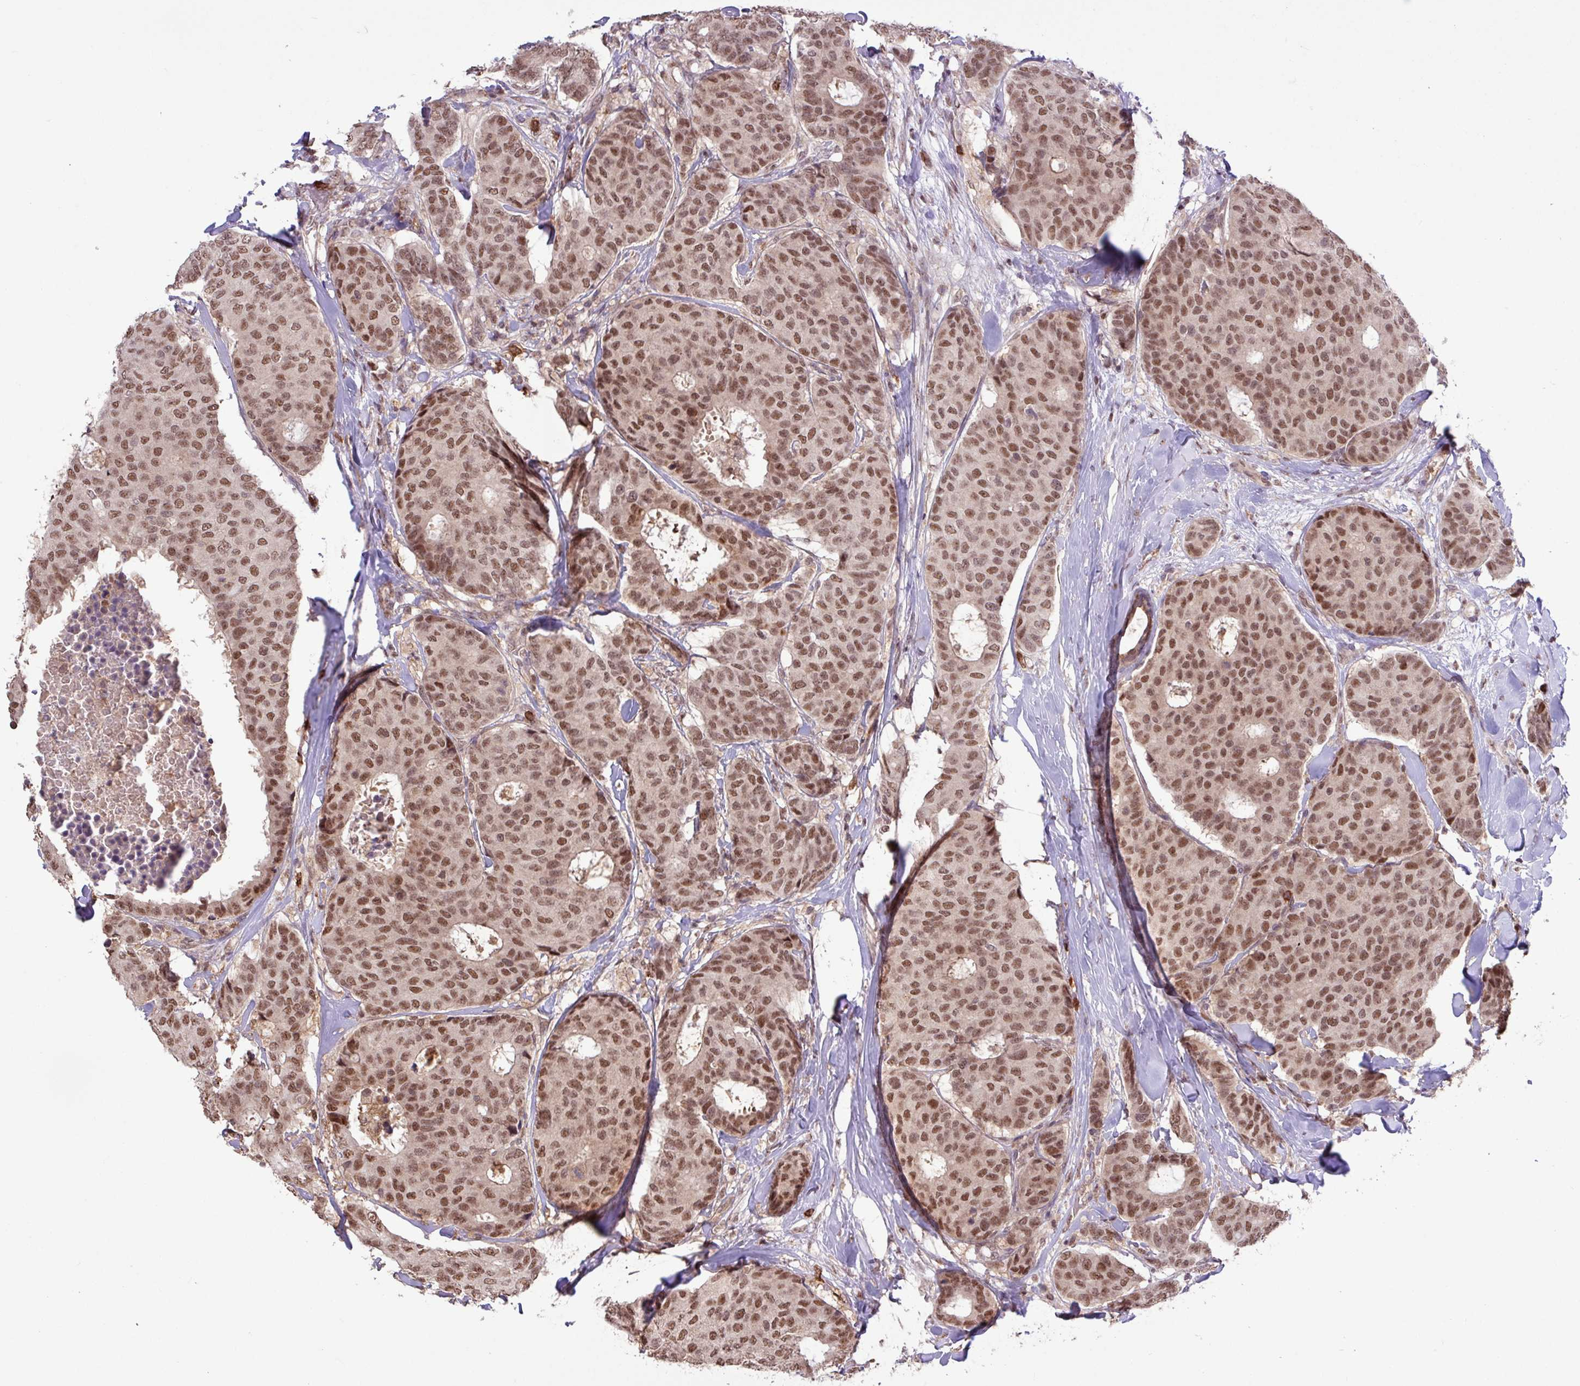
{"staining": {"intensity": "moderate", "quantity": ">75%", "location": "nuclear"}, "tissue": "breast cancer", "cell_type": "Tumor cells", "image_type": "cancer", "snomed": [{"axis": "morphology", "description": "Duct carcinoma"}, {"axis": "topography", "description": "Breast"}], "caption": "An image of breast cancer stained for a protein demonstrates moderate nuclear brown staining in tumor cells. The staining is performed using DAB (3,3'-diaminobenzidine) brown chromogen to label protein expression. The nuclei are counter-stained blue using hematoxylin.", "gene": "GON7", "patient": {"sex": "female", "age": 75}}